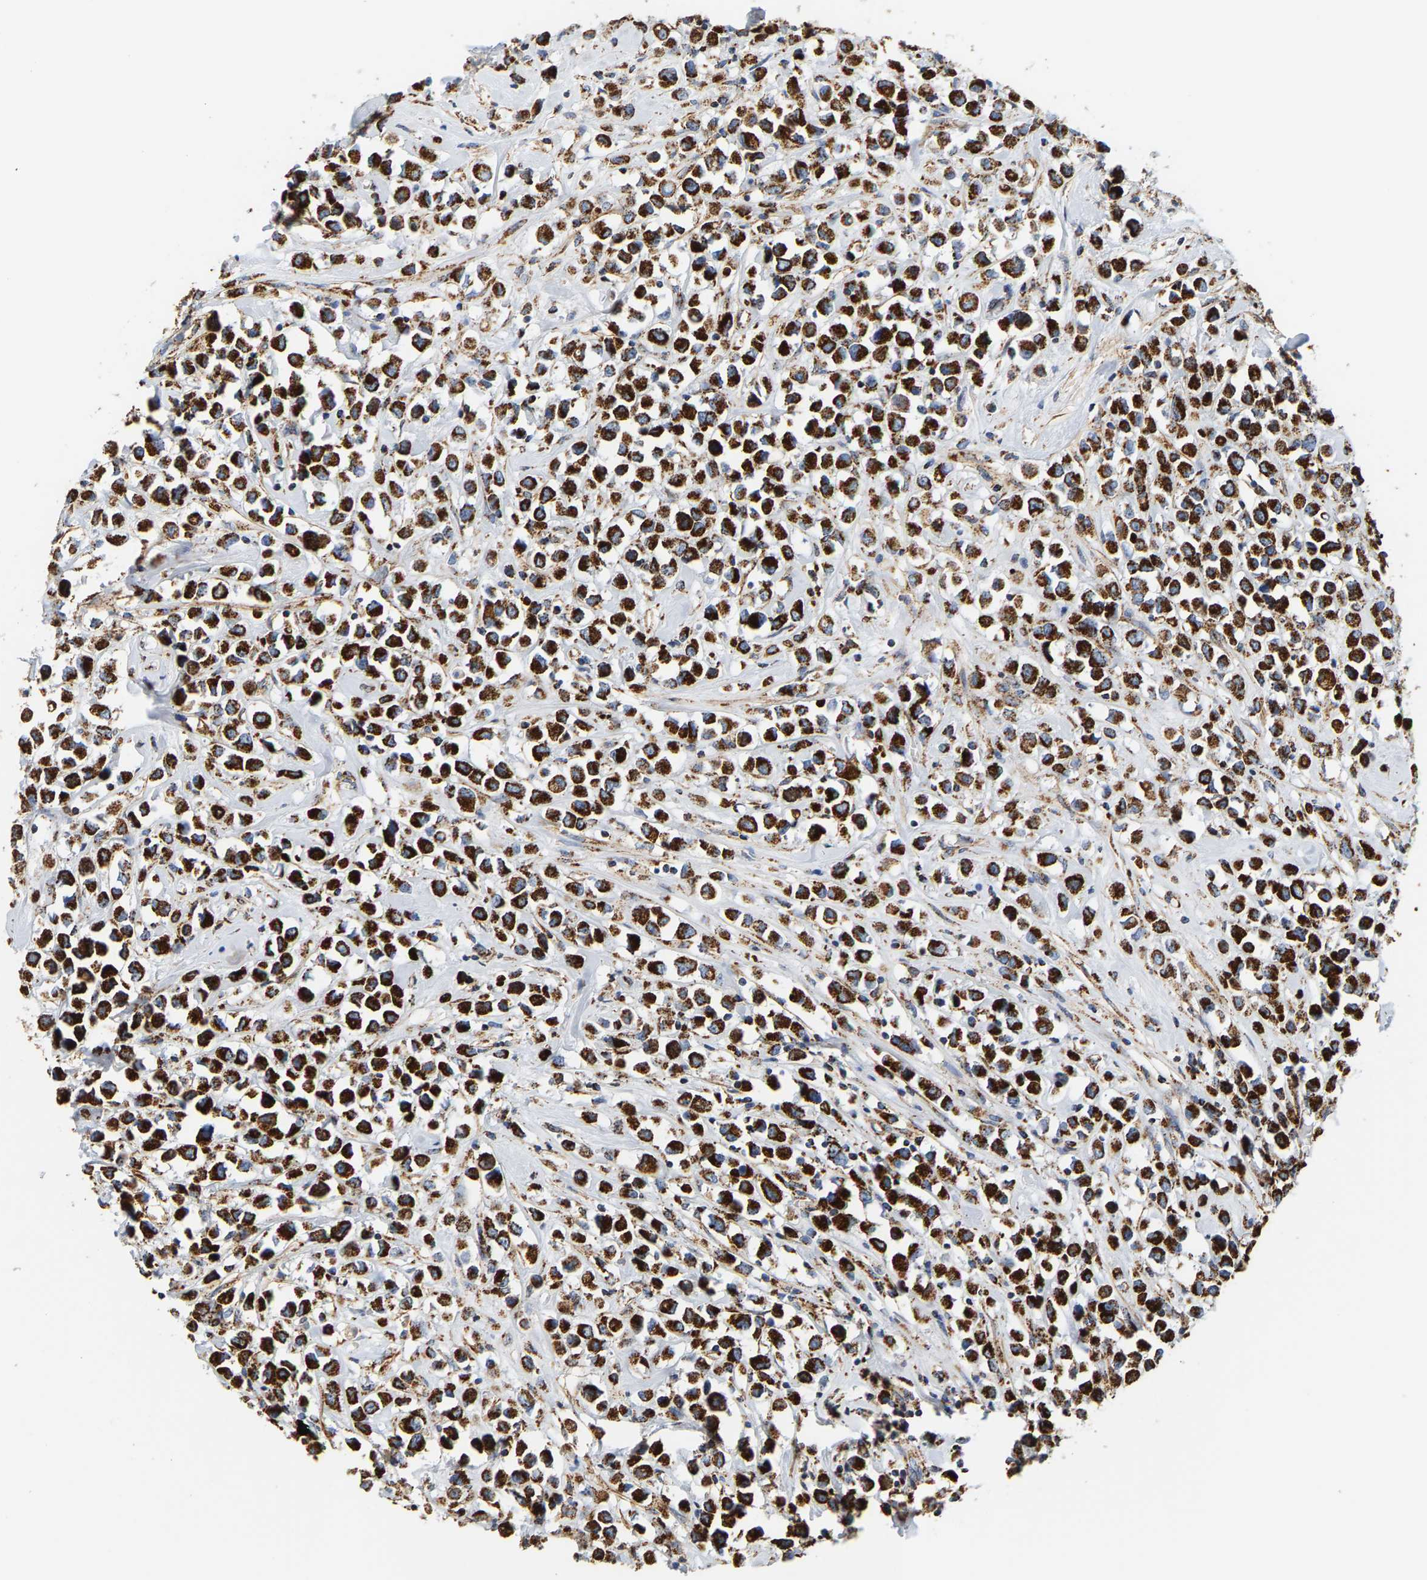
{"staining": {"intensity": "strong", "quantity": ">75%", "location": "cytoplasmic/membranous"}, "tissue": "breast cancer", "cell_type": "Tumor cells", "image_type": "cancer", "snomed": [{"axis": "morphology", "description": "Duct carcinoma"}, {"axis": "topography", "description": "Breast"}], "caption": "Tumor cells show high levels of strong cytoplasmic/membranous expression in approximately >75% of cells in breast cancer.", "gene": "SHMT2", "patient": {"sex": "female", "age": 61}}